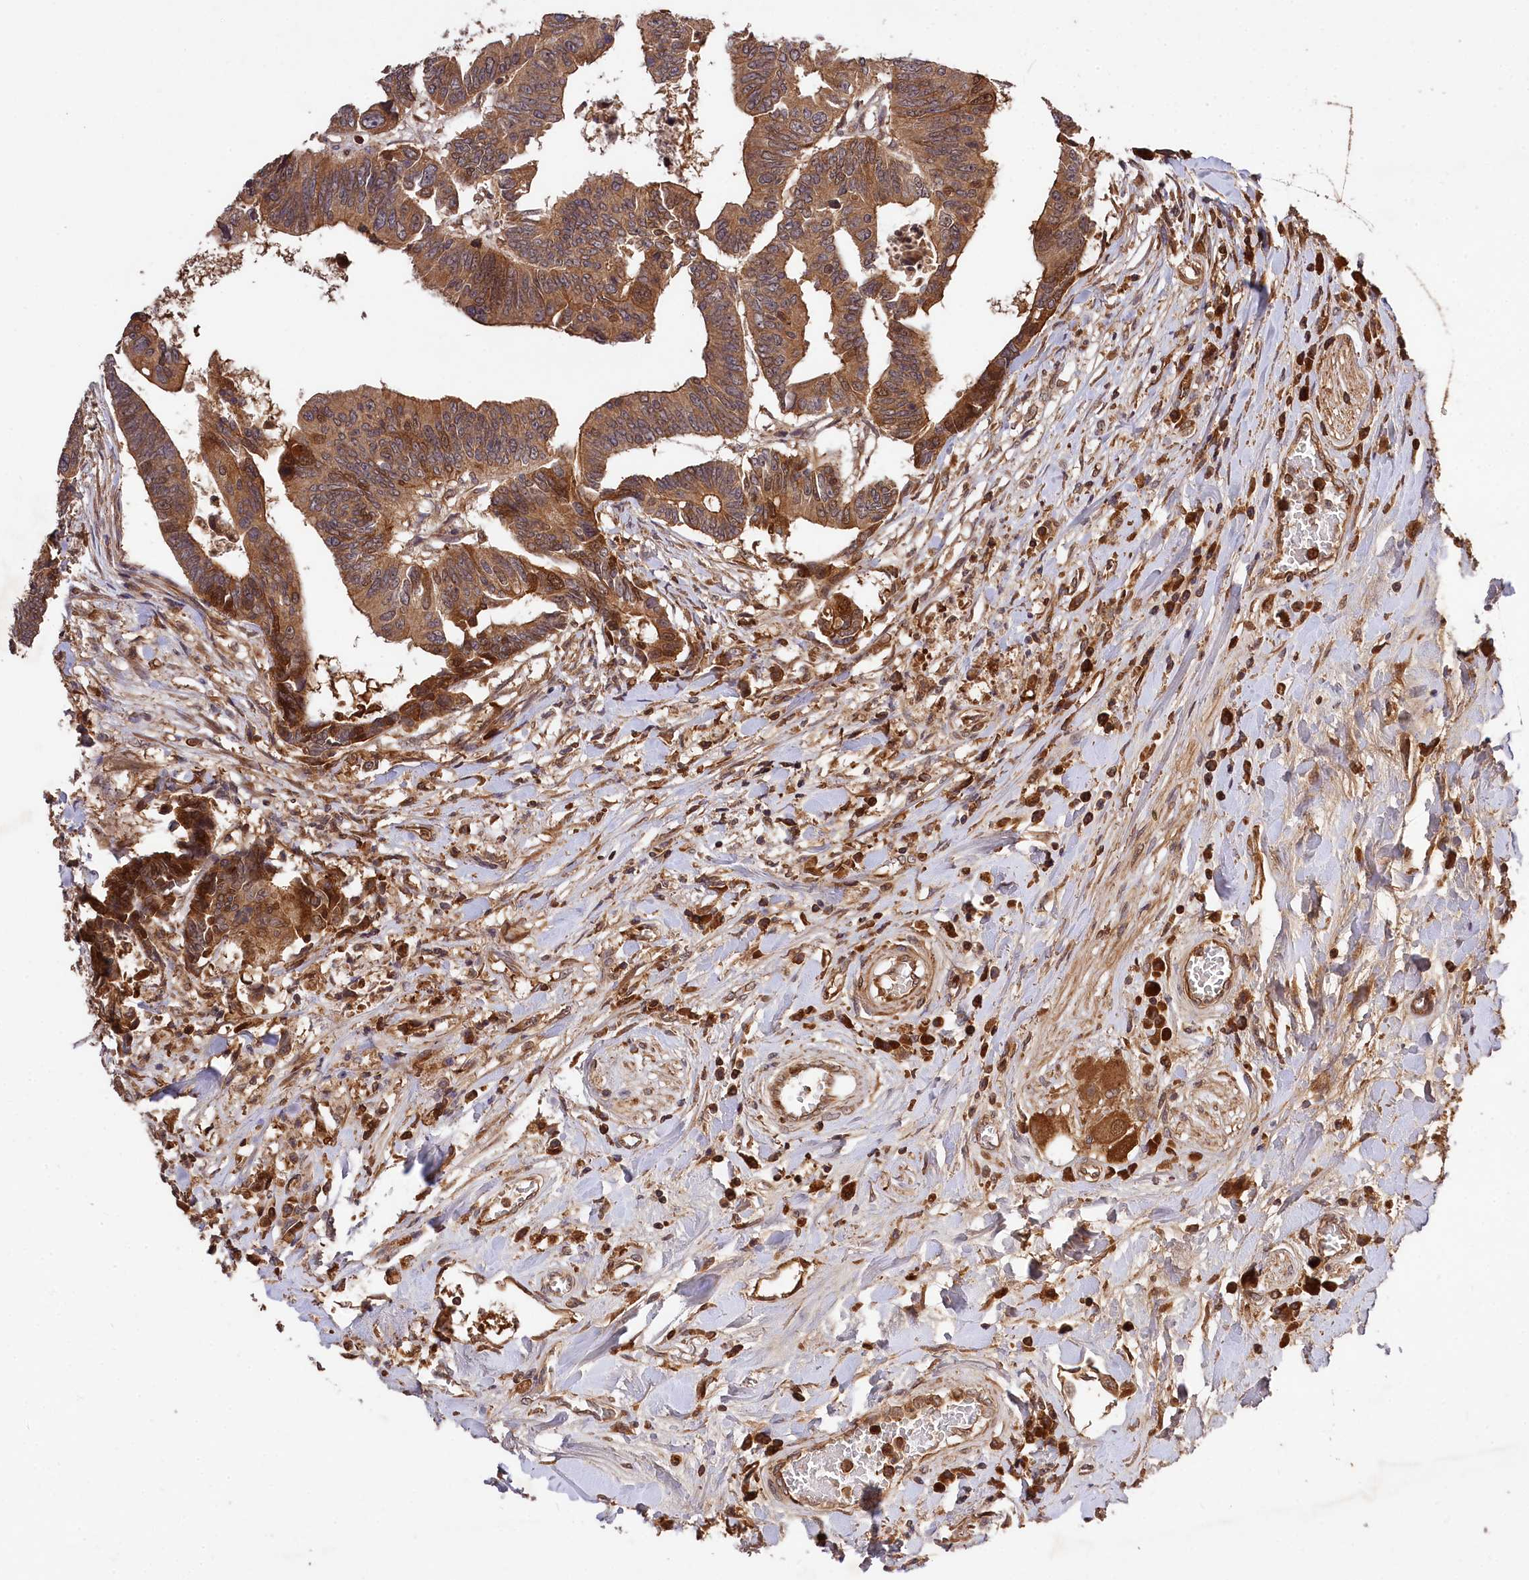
{"staining": {"intensity": "moderate", "quantity": ">75%", "location": "cytoplasmic/membranous"}, "tissue": "colorectal cancer", "cell_type": "Tumor cells", "image_type": "cancer", "snomed": [{"axis": "morphology", "description": "Adenocarcinoma, NOS"}, {"axis": "topography", "description": "Rectum"}], "caption": "There is medium levels of moderate cytoplasmic/membranous positivity in tumor cells of colorectal cancer (adenocarcinoma), as demonstrated by immunohistochemical staining (brown color).", "gene": "MCF2L2", "patient": {"sex": "female", "age": 65}}